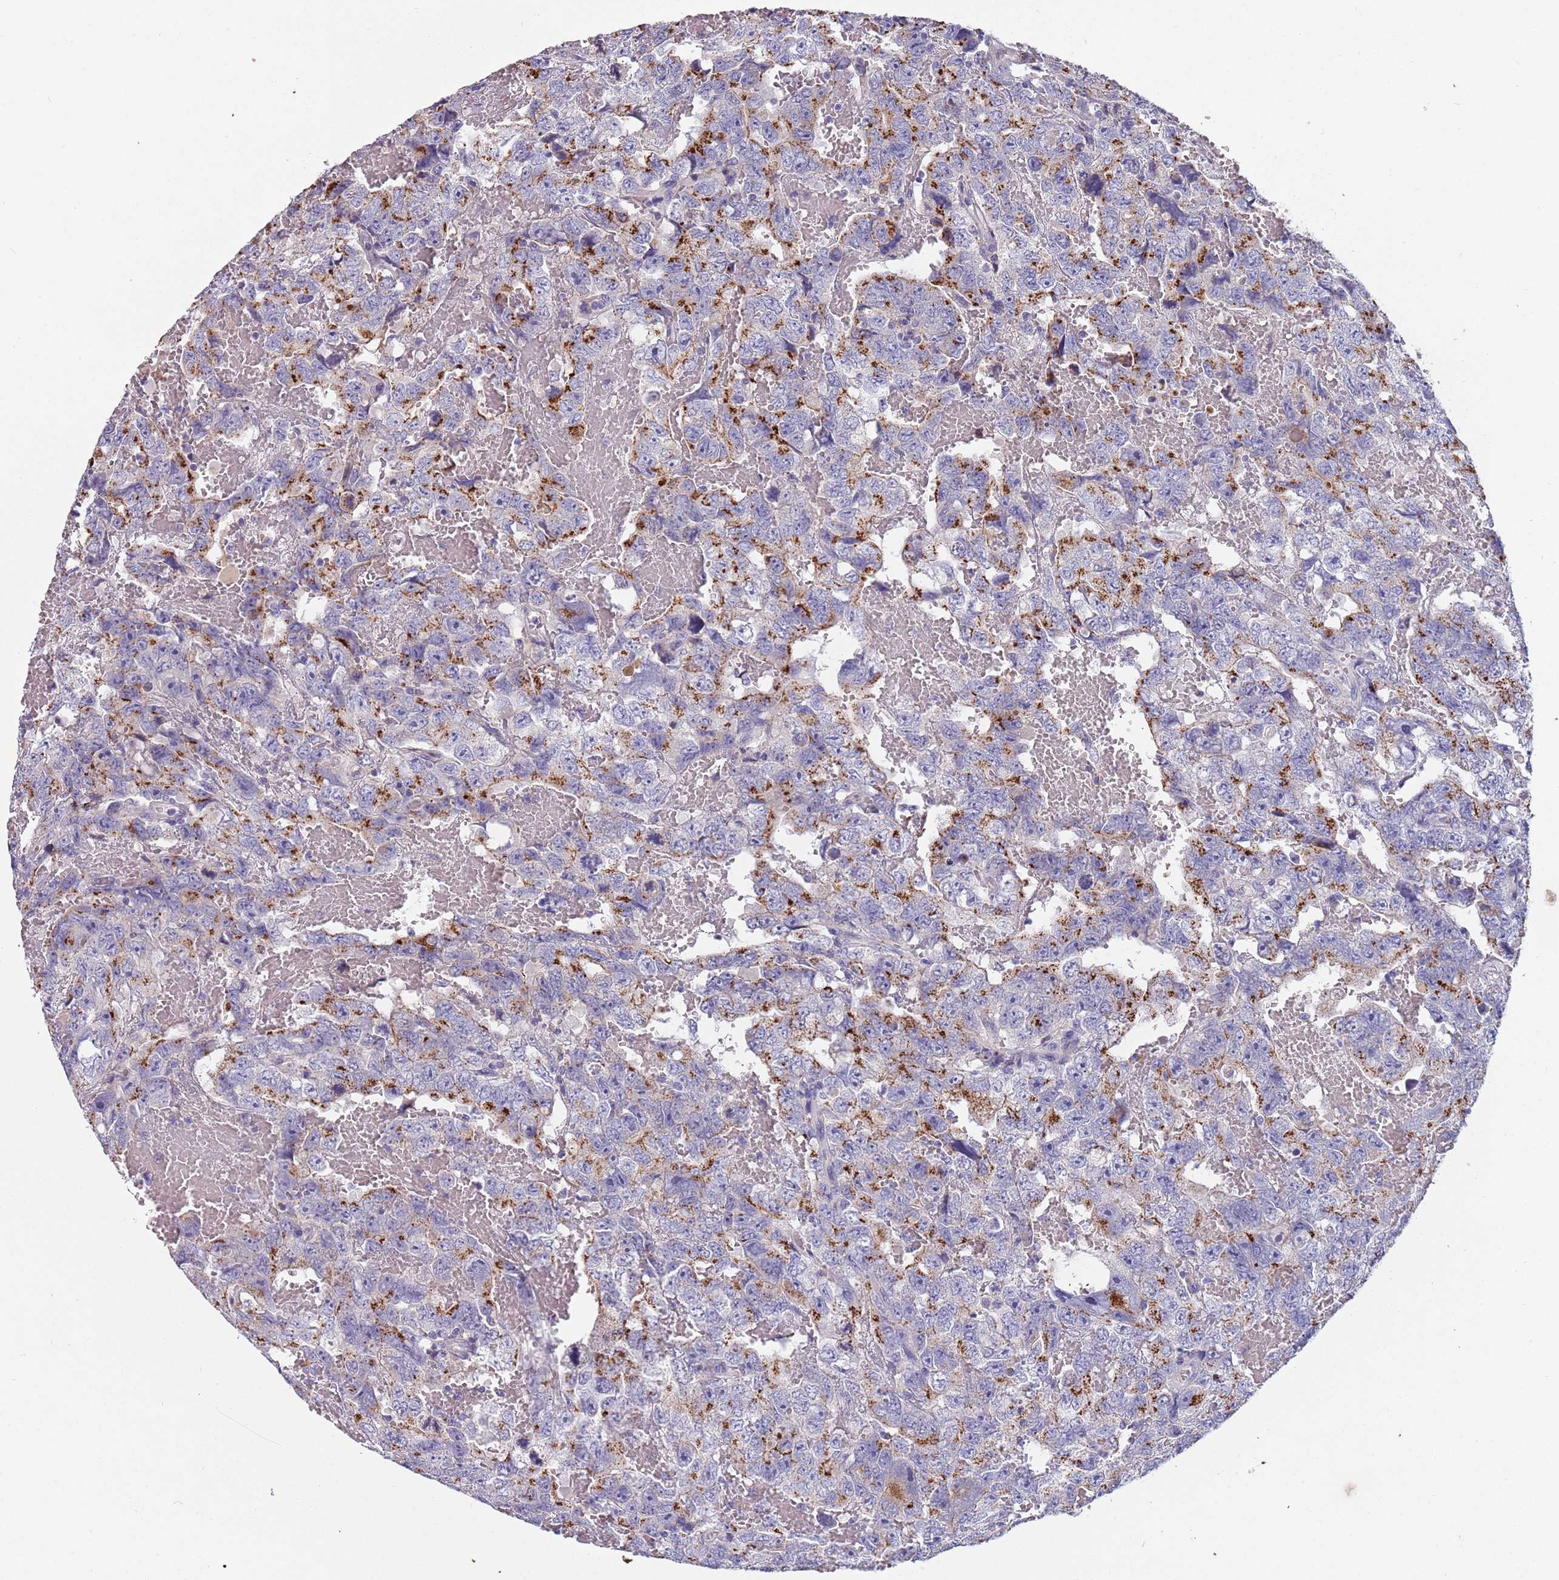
{"staining": {"intensity": "strong", "quantity": "25%-75%", "location": "cytoplasmic/membranous"}, "tissue": "testis cancer", "cell_type": "Tumor cells", "image_type": "cancer", "snomed": [{"axis": "morphology", "description": "Carcinoma, Embryonal, NOS"}, {"axis": "topography", "description": "Testis"}], "caption": "Protein expression by IHC demonstrates strong cytoplasmic/membranous positivity in approximately 25%-75% of tumor cells in testis cancer (embryonal carcinoma). (DAB = brown stain, brightfield microscopy at high magnification).", "gene": "MAN1C1", "patient": {"sex": "male", "age": 45}}